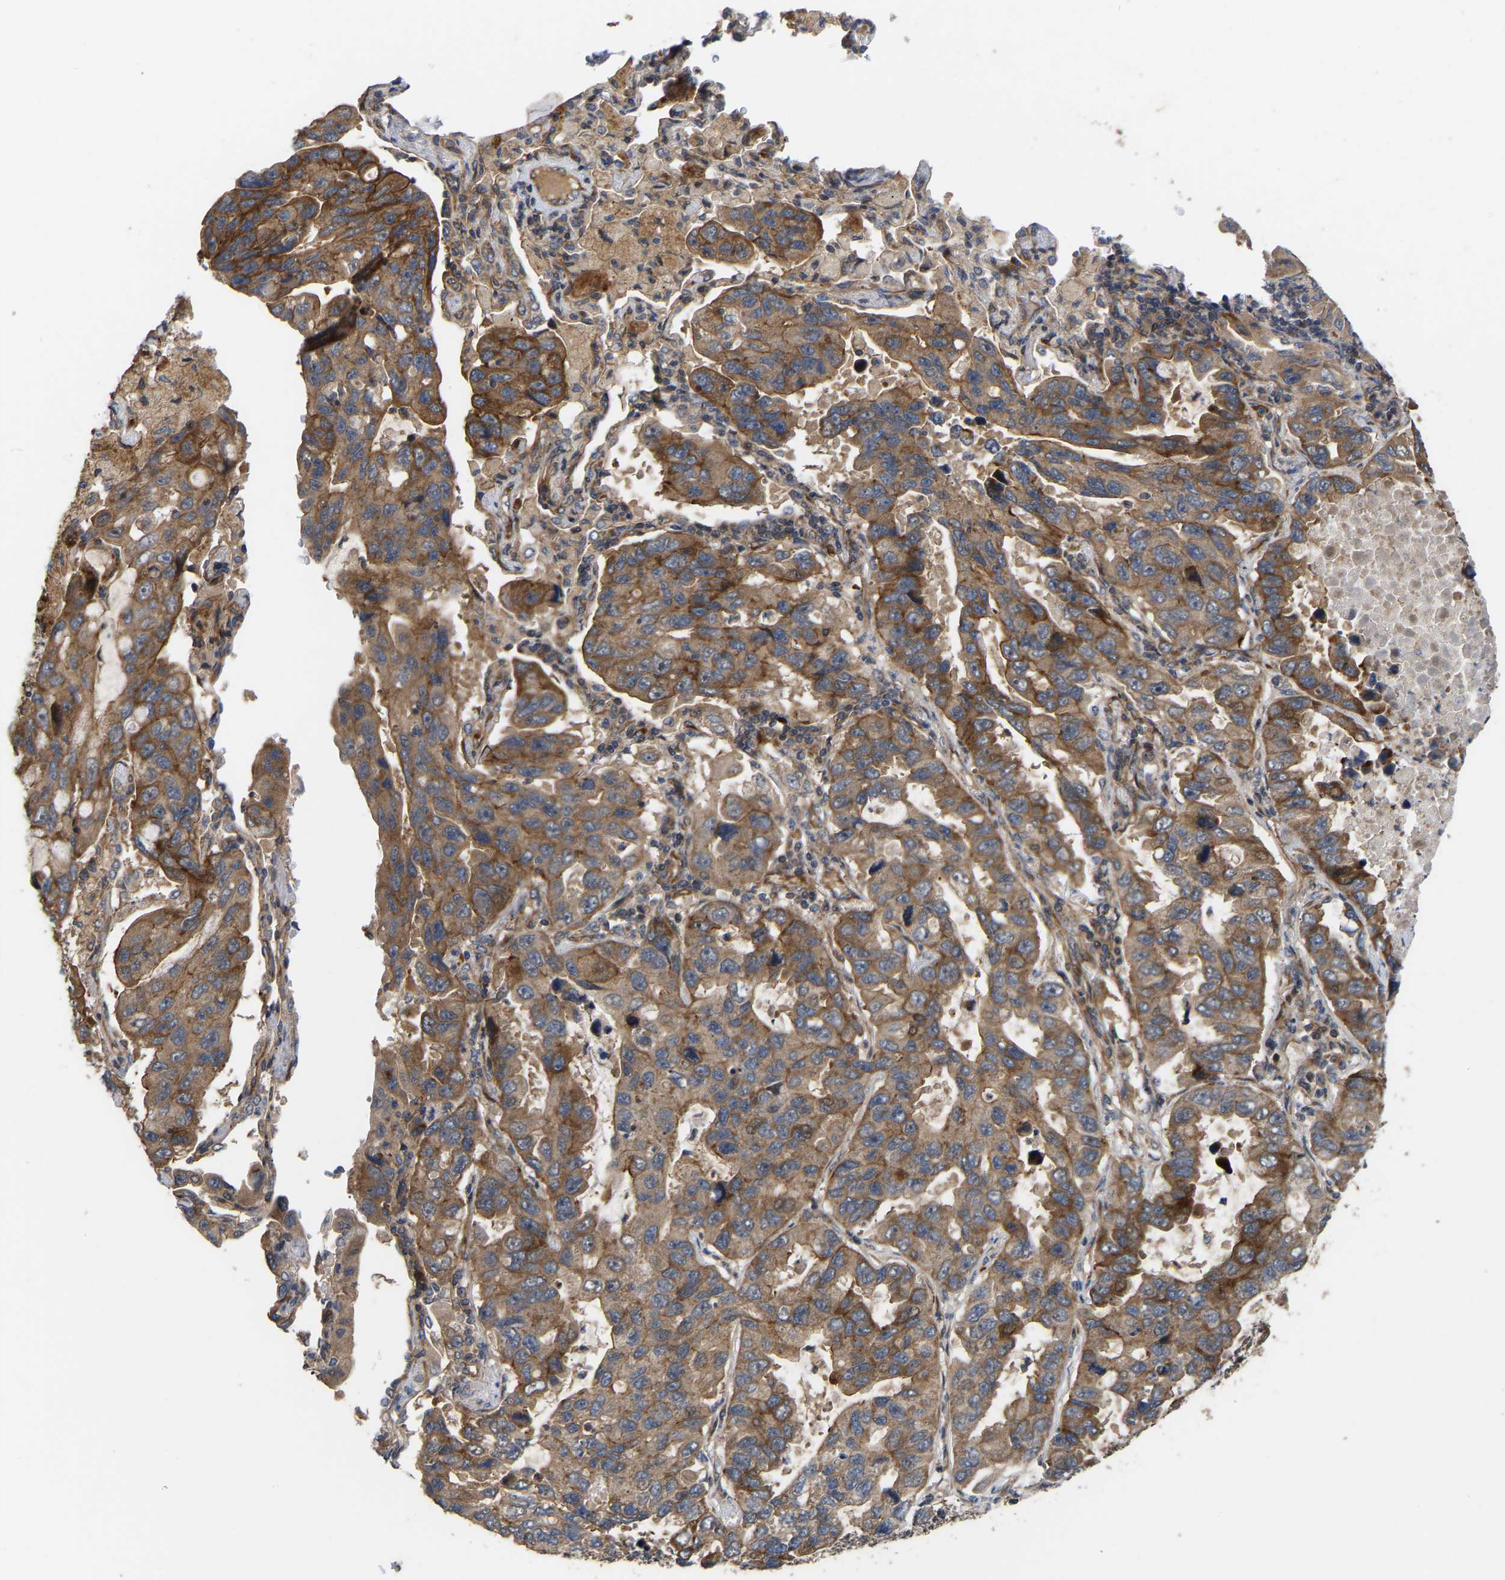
{"staining": {"intensity": "moderate", "quantity": ">75%", "location": "cytoplasmic/membranous"}, "tissue": "lung cancer", "cell_type": "Tumor cells", "image_type": "cancer", "snomed": [{"axis": "morphology", "description": "Adenocarcinoma, NOS"}, {"axis": "topography", "description": "Lung"}], "caption": "IHC (DAB) staining of human lung cancer exhibits moderate cytoplasmic/membranous protein staining in about >75% of tumor cells.", "gene": "STAU1", "patient": {"sex": "male", "age": 64}}